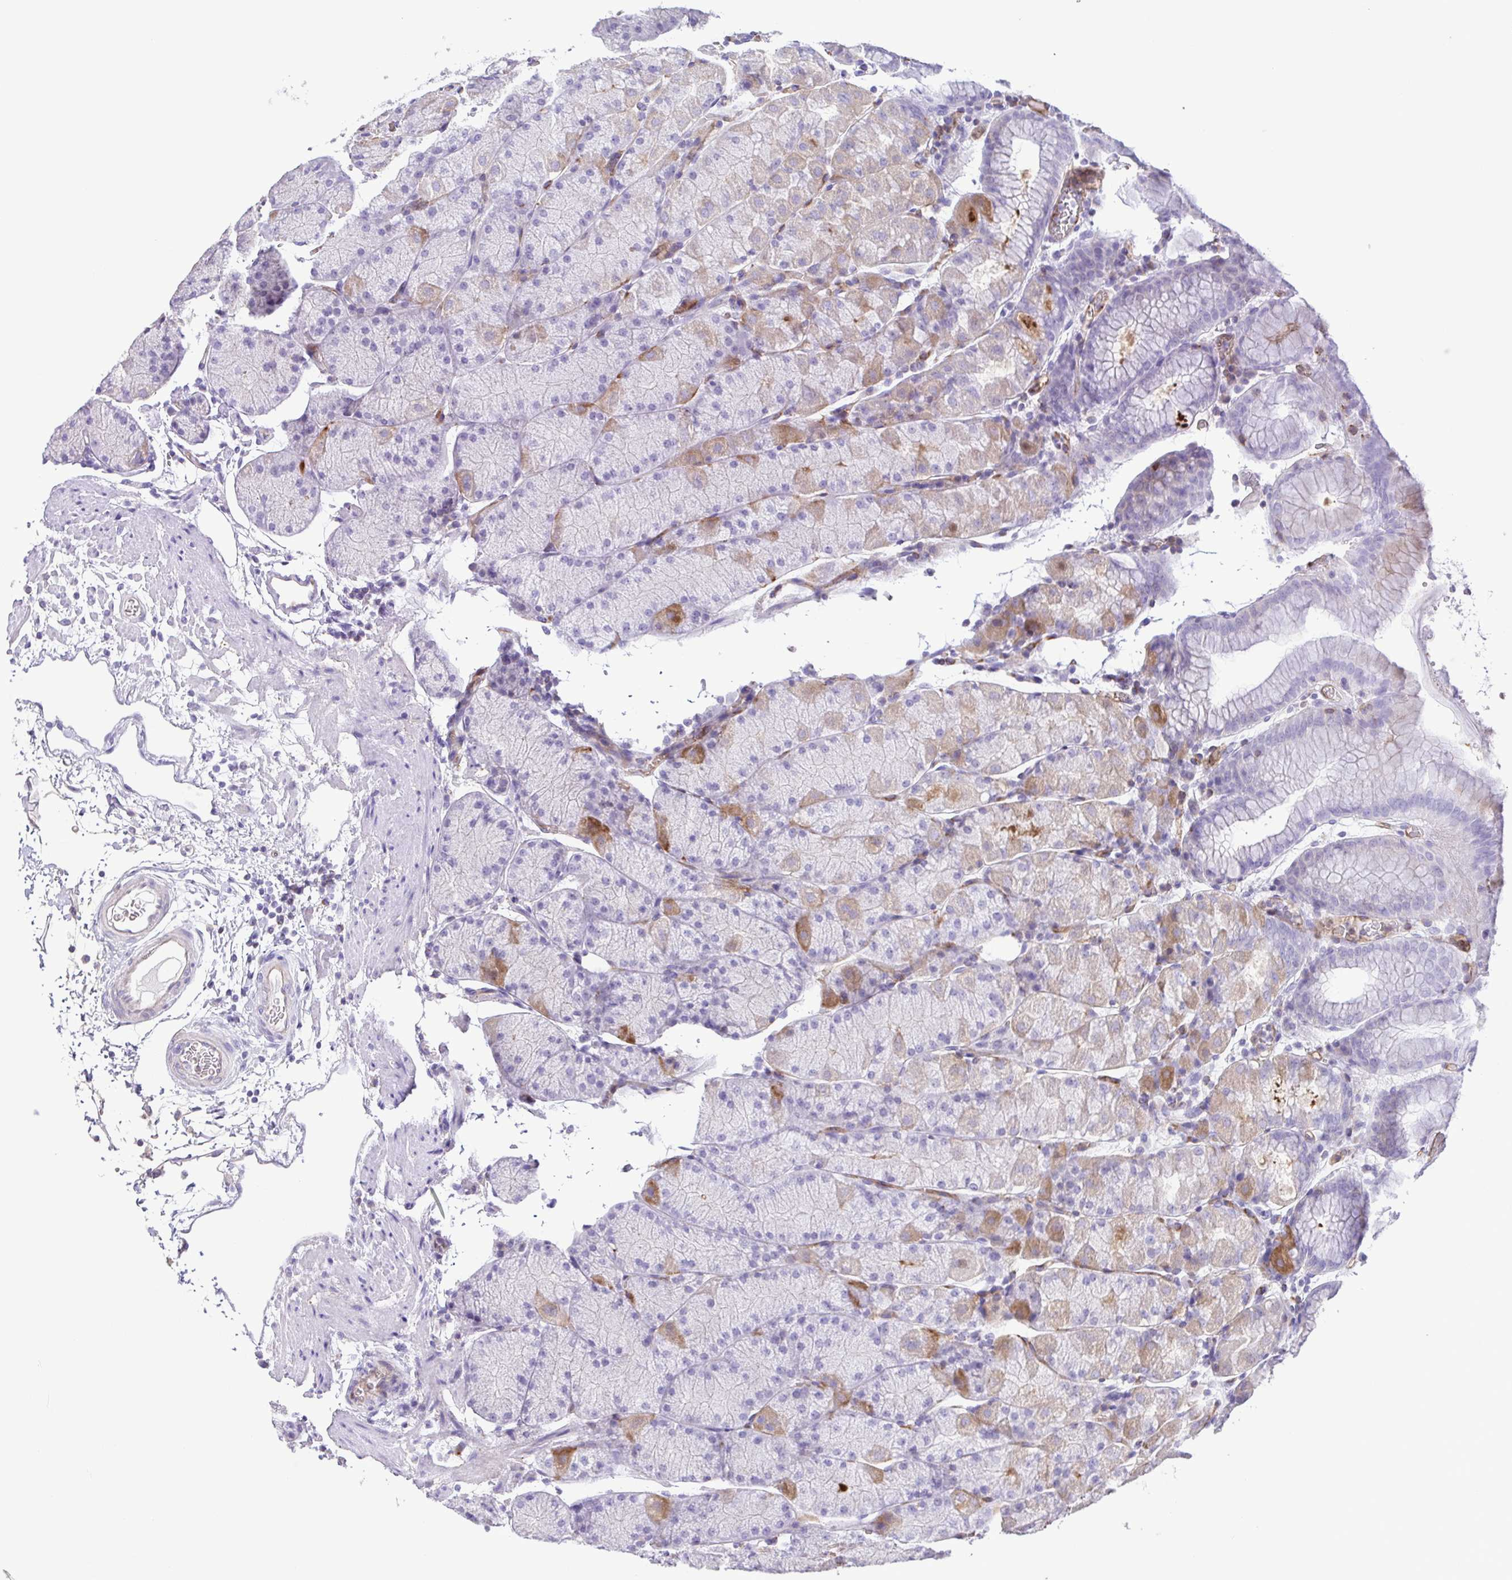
{"staining": {"intensity": "moderate", "quantity": "<25%", "location": "cytoplasmic/membranous"}, "tissue": "stomach", "cell_type": "Glandular cells", "image_type": "normal", "snomed": [{"axis": "morphology", "description": "Normal tissue, NOS"}, {"axis": "topography", "description": "Stomach, upper"}, {"axis": "topography", "description": "Stomach"}], "caption": "IHC (DAB (3,3'-diaminobenzidine)) staining of normal stomach displays moderate cytoplasmic/membranous protein staining in about <25% of glandular cells. The staining is performed using DAB (3,3'-diaminobenzidine) brown chromogen to label protein expression. The nuclei are counter-stained blue using hematoxylin.", "gene": "FLT1", "patient": {"sex": "male", "age": 76}}